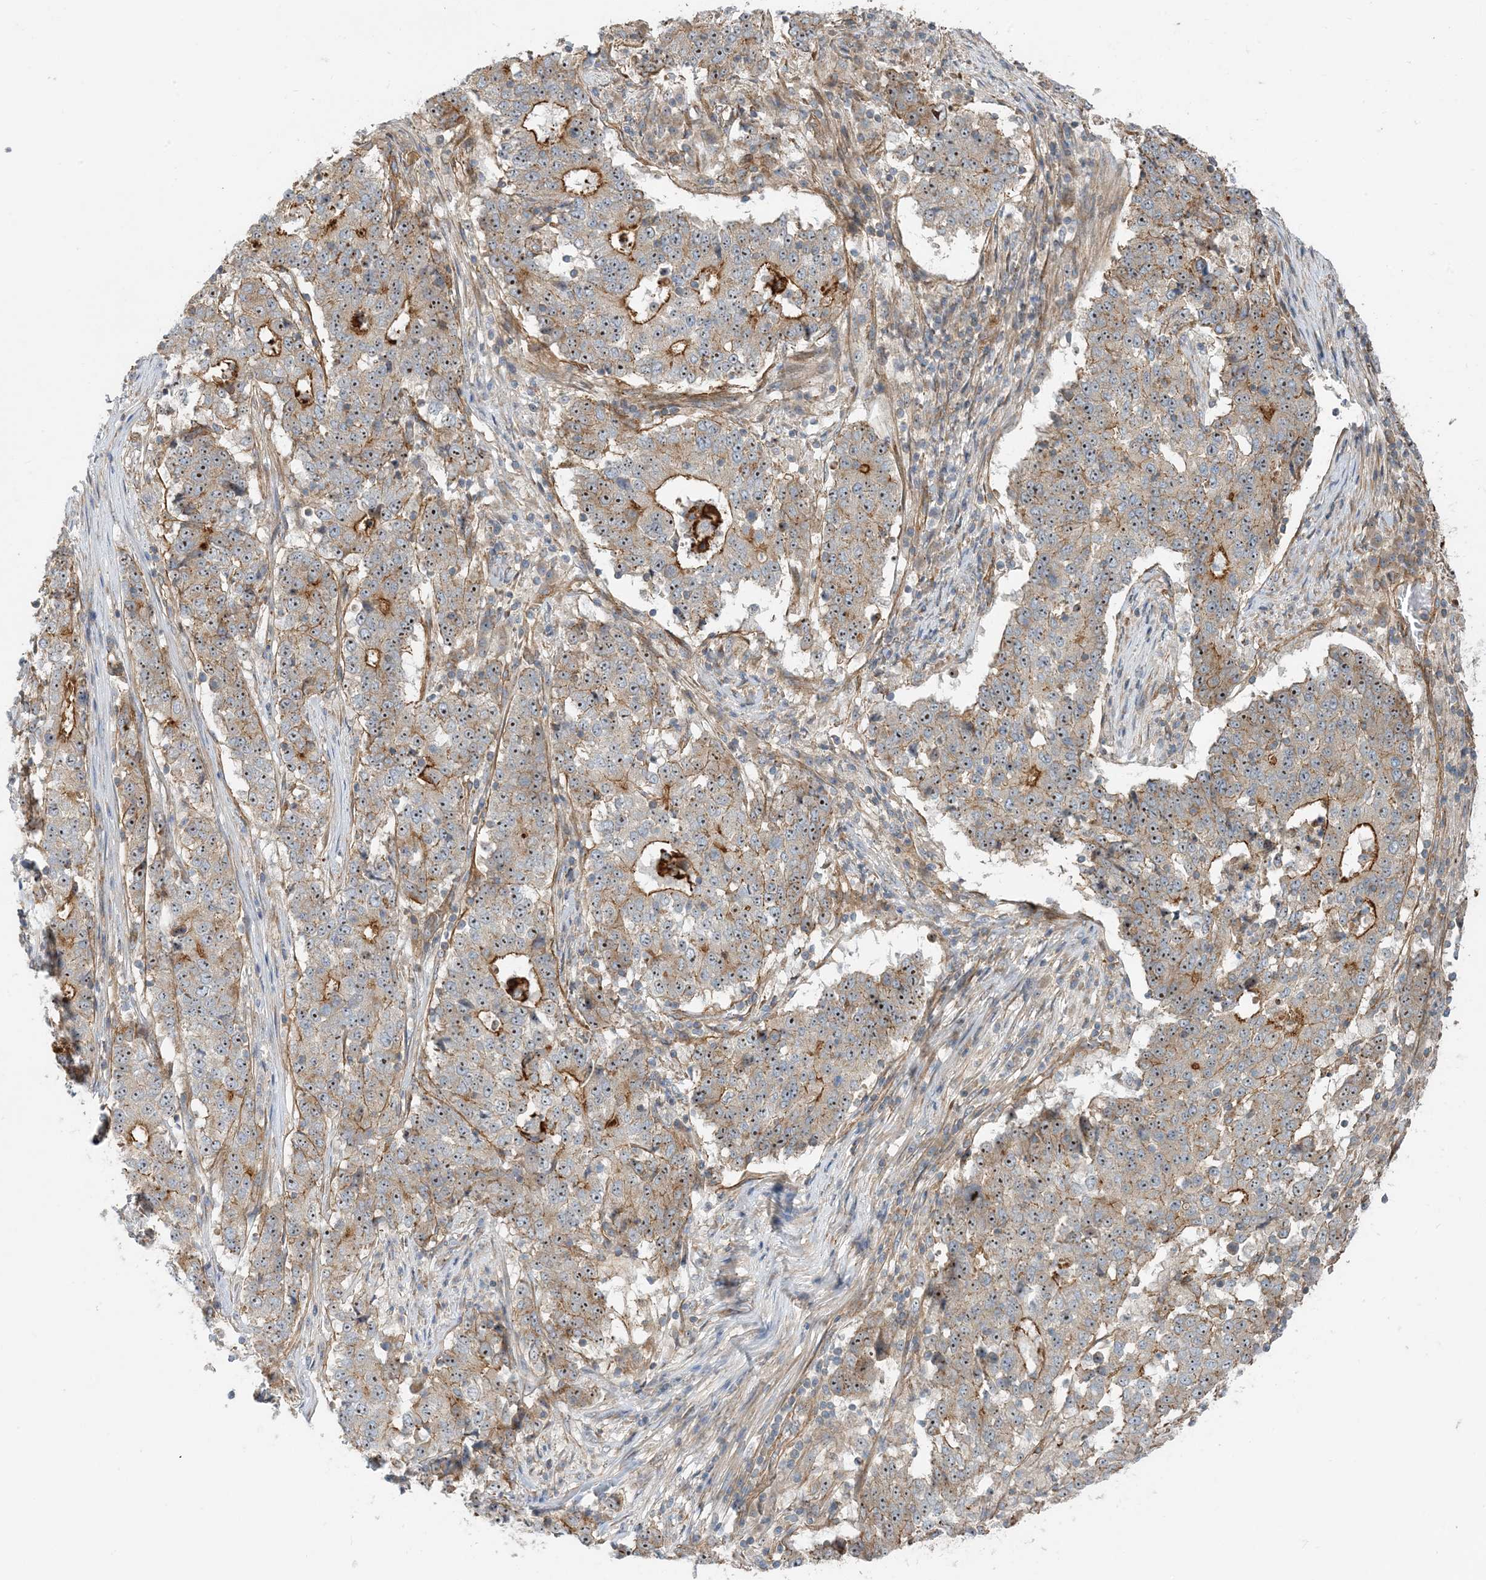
{"staining": {"intensity": "moderate", "quantity": "25%-75%", "location": "cytoplasmic/membranous"}, "tissue": "stomach cancer", "cell_type": "Tumor cells", "image_type": "cancer", "snomed": [{"axis": "morphology", "description": "Adenocarcinoma, NOS"}, {"axis": "topography", "description": "Stomach"}], "caption": "Stomach cancer was stained to show a protein in brown. There is medium levels of moderate cytoplasmic/membranous staining in approximately 25%-75% of tumor cells.", "gene": "MYL5", "patient": {"sex": "male", "age": 59}}